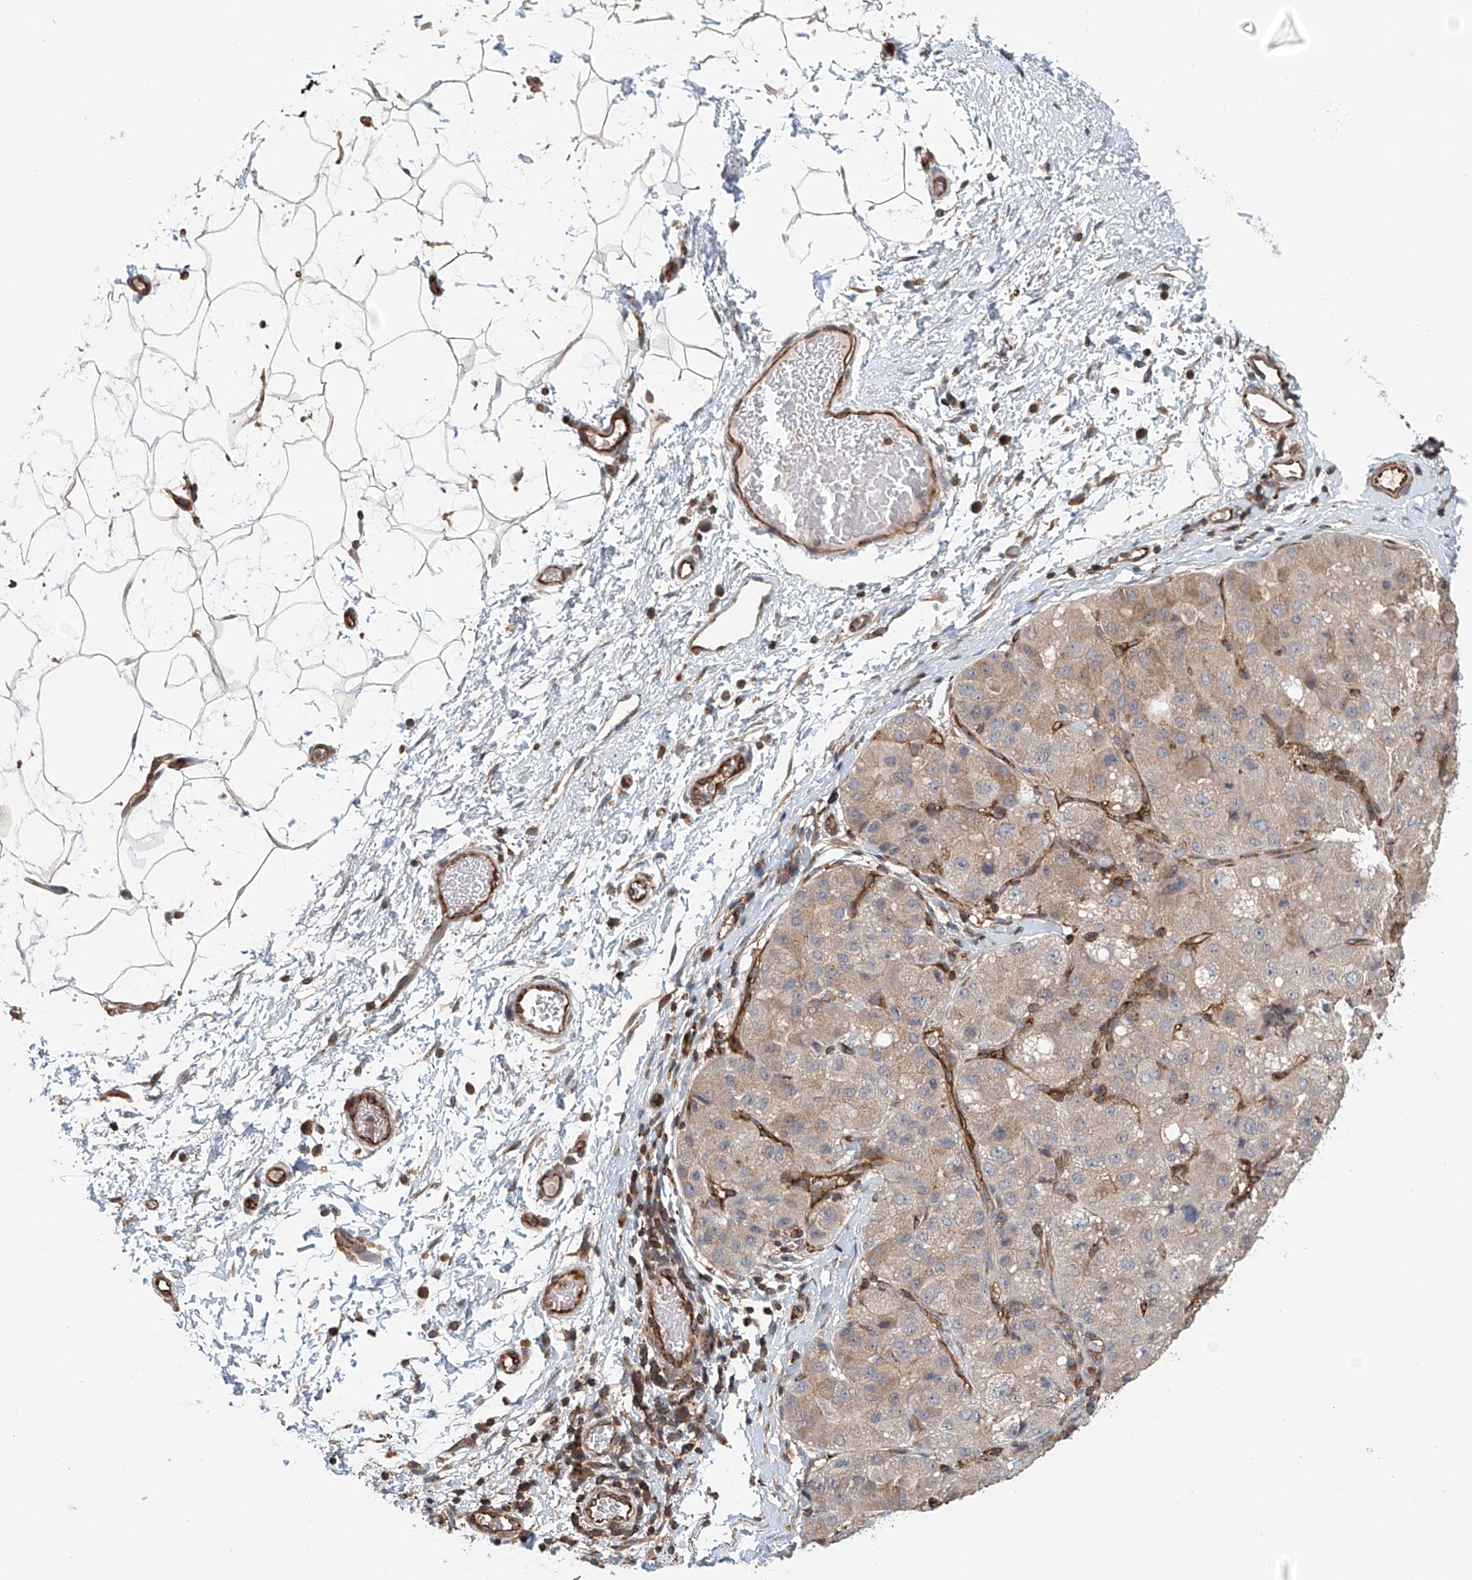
{"staining": {"intensity": "weak", "quantity": ">75%", "location": "cytoplasmic/membranous"}, "tissue": "liver cancer", "cell_type": "Tumor cells", "image_type": "cancer", "snomed": [{"axis": "morphology", "description": "Carcinoma, Hepatocellular, NOS"}, {"axis": "topography", "description": "Liver"}], "caption": "Immunohistochemistry of human liver cancer (hepatocellular carcinoma) demonstrates low levels of weak cytoplasmic/membranous expression in about >75% of tumor cells.", "gene": "FRYL", "patient": {"sex": "male", "age": 80}}